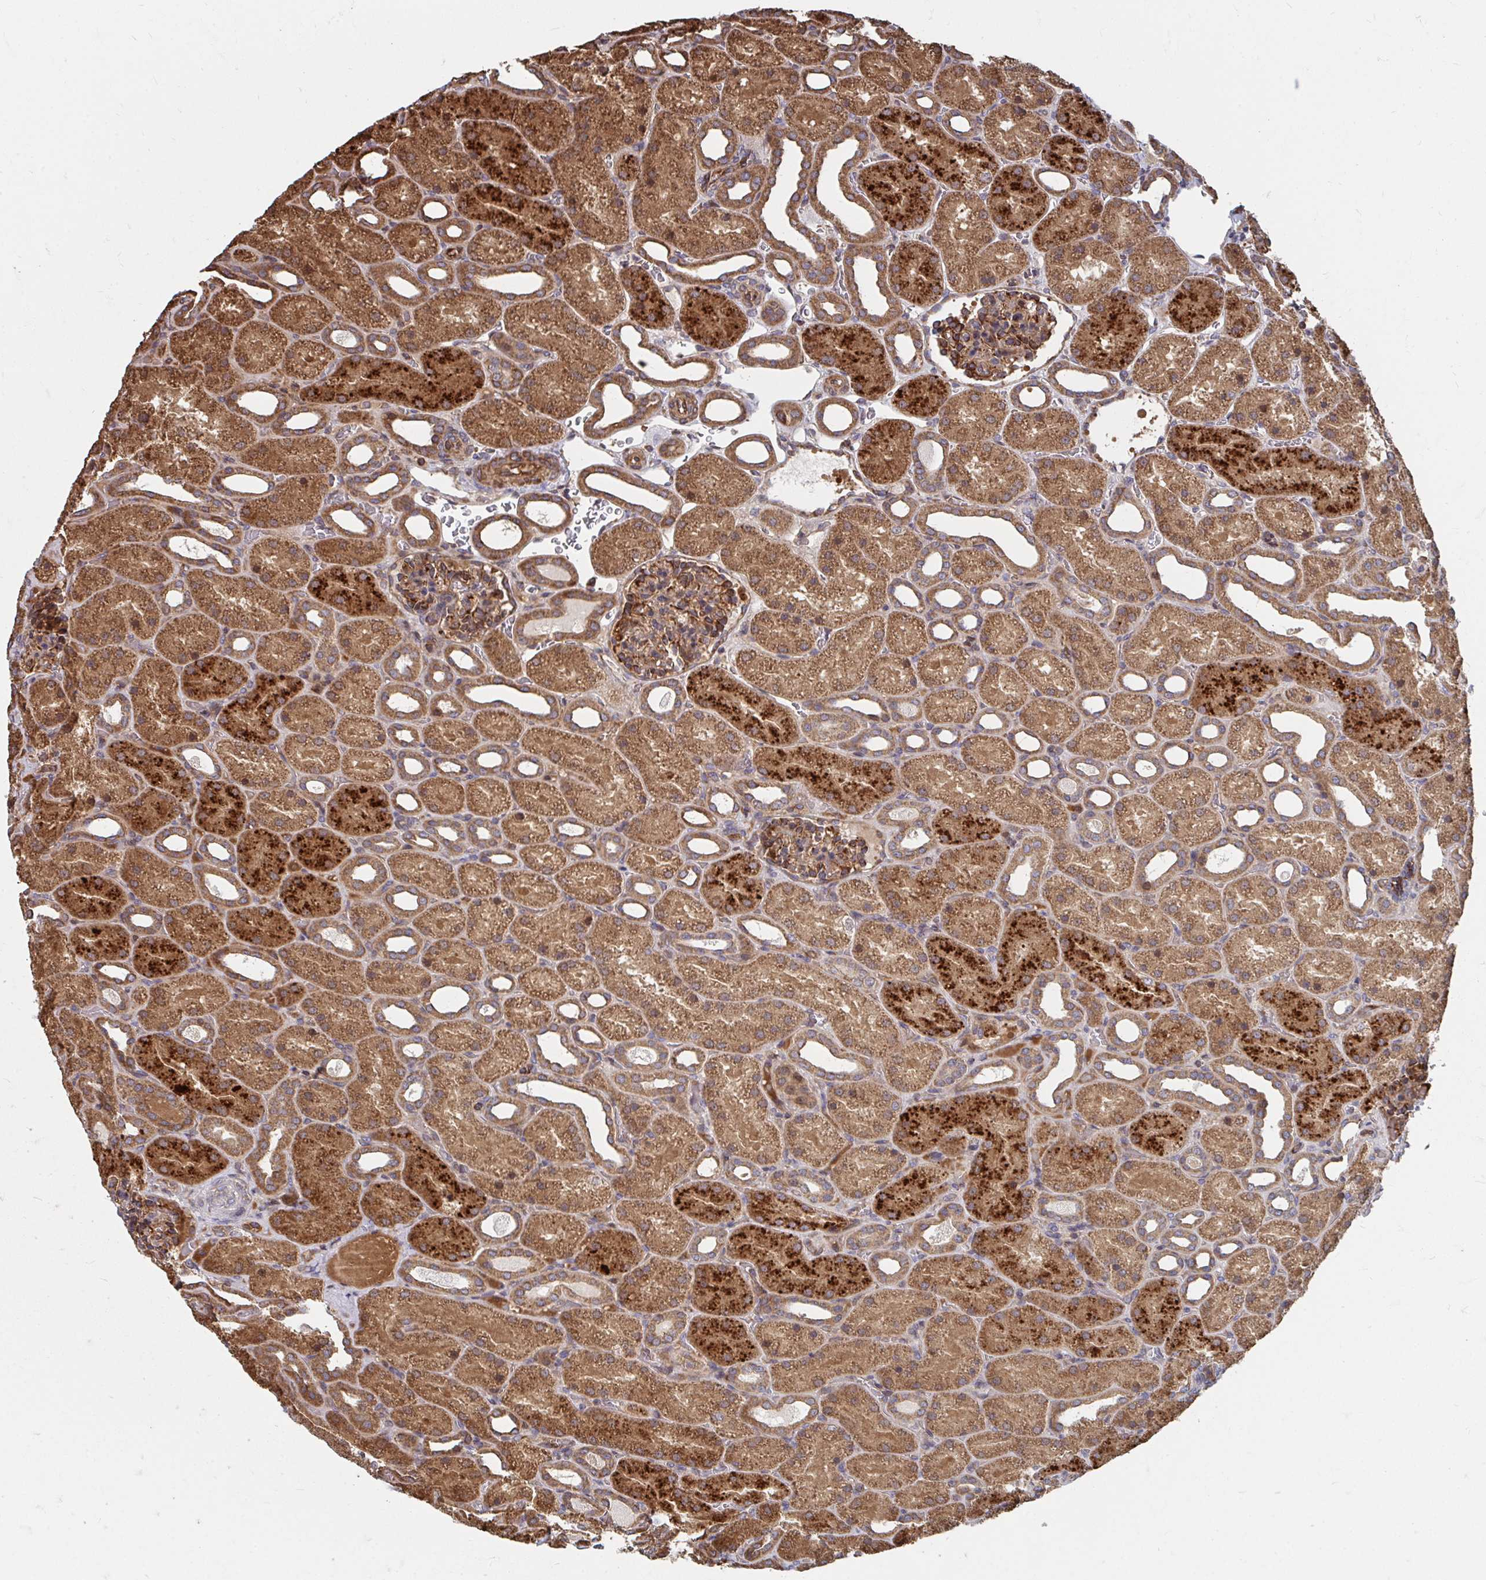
{"staining": {"intensity": "strong", "quantity": "25%-75%", "location": "cytoplasmic/membranous"}, "tissue": "kidney", "cell_type": "Cells in glomeruli", "image_type": "normal", "snomed": [{"axis": "morphology", "description": "Normal tissue, NOS"}, {"axis": "topography", "description": "Kidney"}], "caption": "This is an image of immunohistochemistry staining of benign kidney, which shows strong positivity in the cytoplasmic/membranous of cells in glomeruli.", "gene": "FAM89A", "patient": {"sex": "male", "age": 2}}